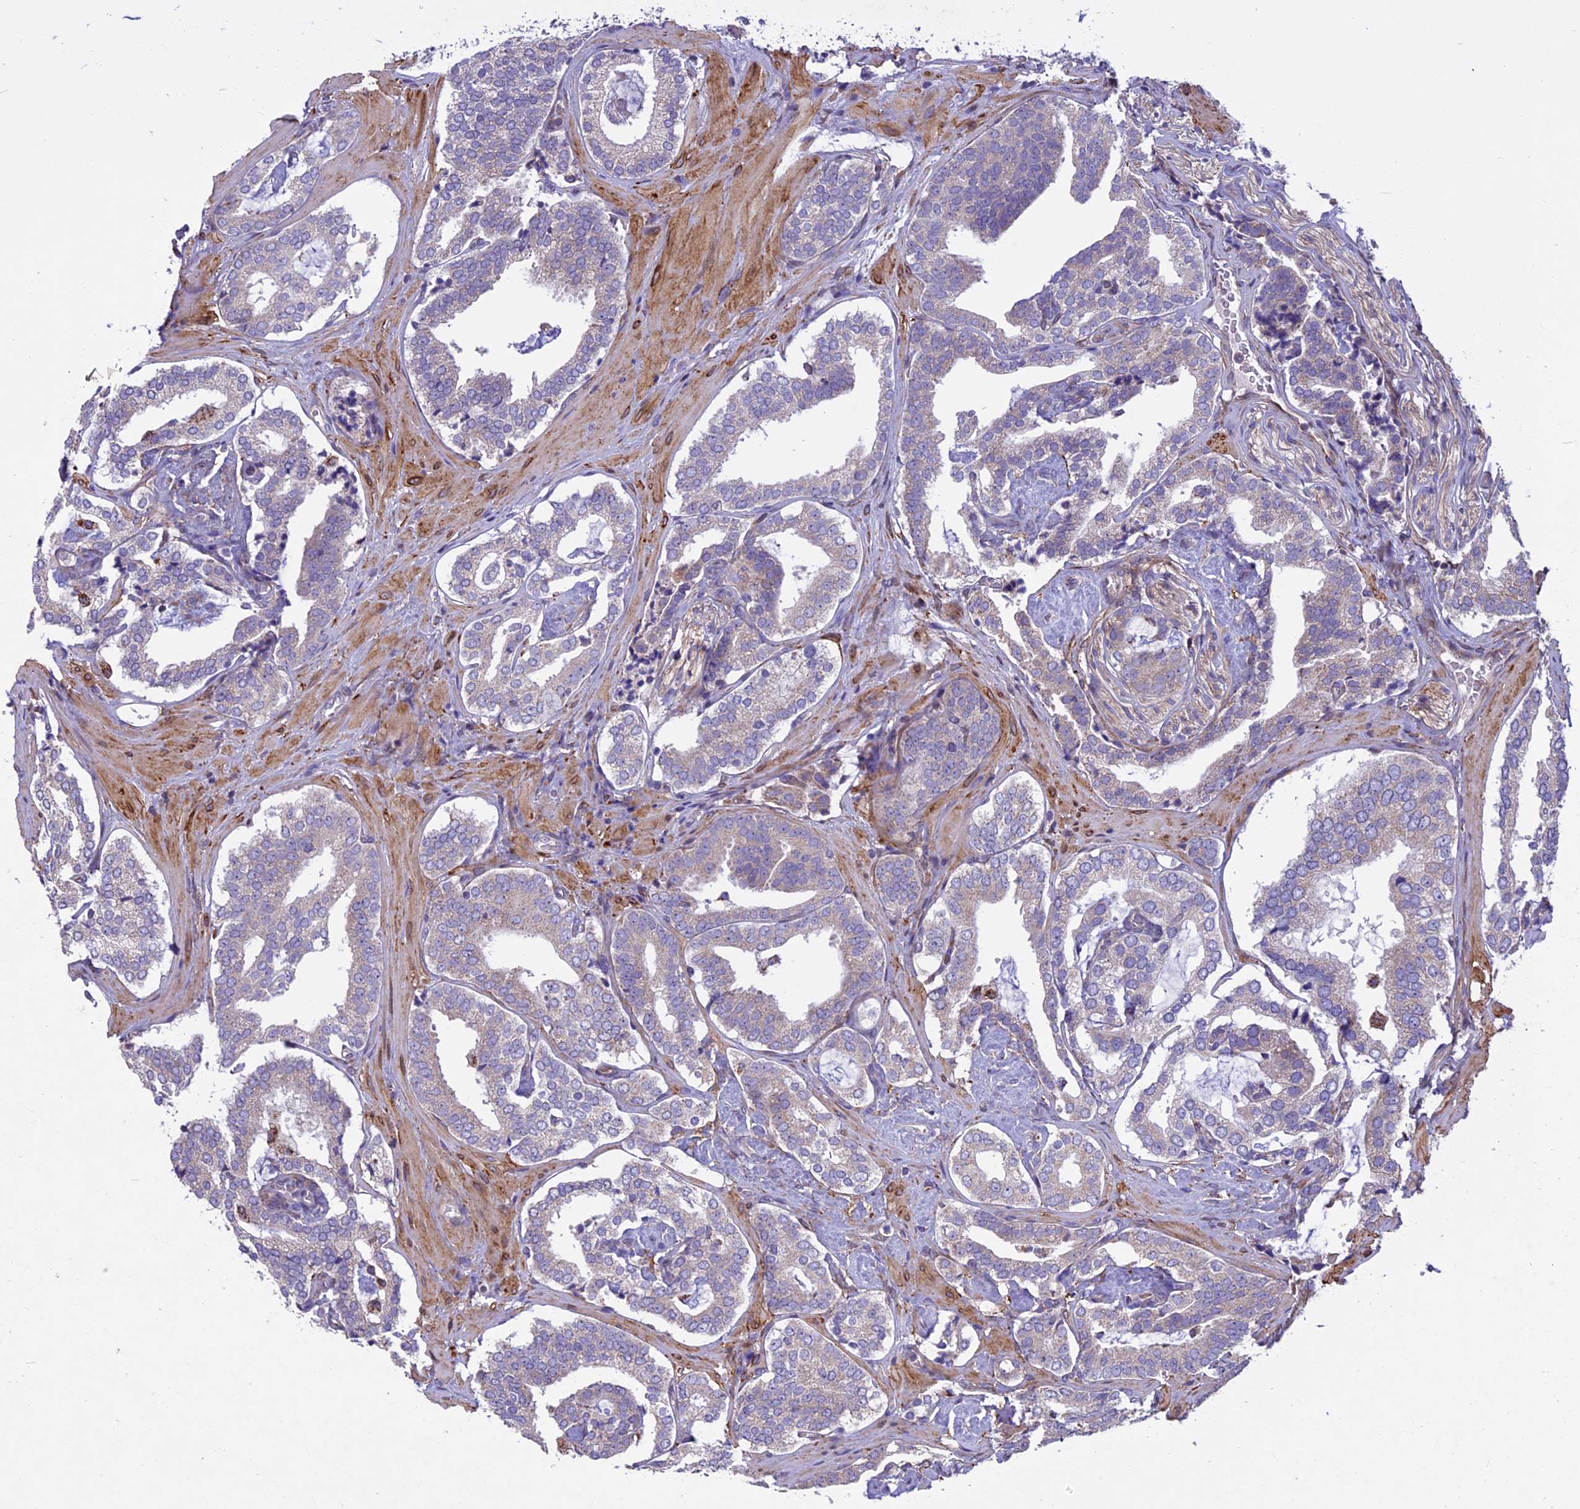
{"staining": {"intensity": "weak", "quantity": "25%-75%", "location": "cytoplasmic/membranous"}, "tissue": "prostate cancer", "cell_type": "Tumor cells", "image_type": "cancer", "snomed": [{"axis": "morphology", "description": "Adenocarcinoma, High grade"}, {"axis": "topography", "description": "Prostate"}], "caption": "Tumor cells show low levels of weak cytoplasmic/membranous expression in approximately 25%-75% of cells in human prostate cancer (adenocarcinoma (high-grade)).", "gene": "MIEF2", "patient": {"sex": "male", "age": 63}}